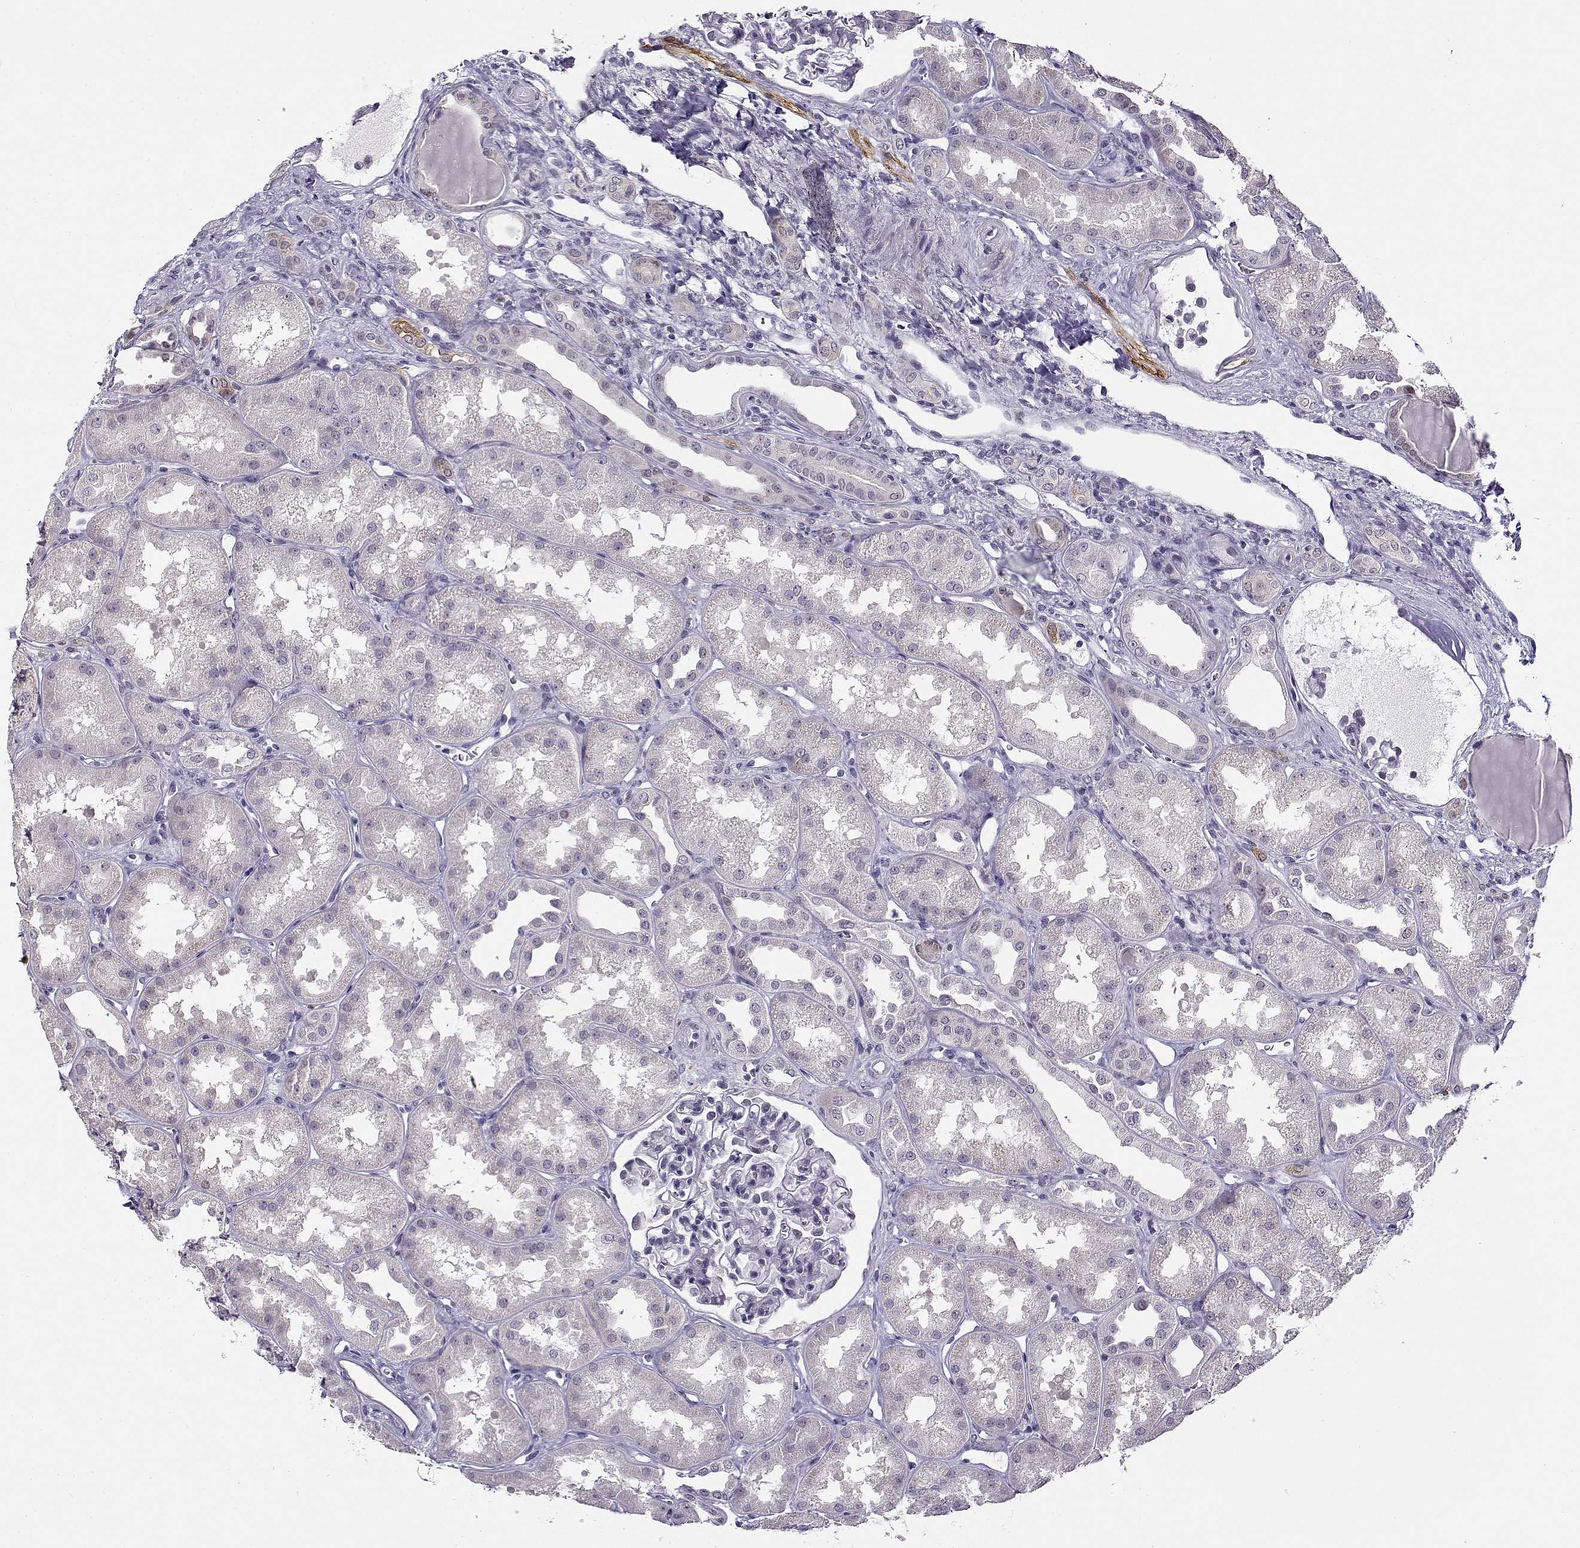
{"staining": {"intensity": "negative", "quantity": "none", "location": "none"}, "tissue": "kidney", "cell_type": "Cells in glomeruli", "image_type": "normal", "snomed": [{"axis": "morphology", "description": "Normal tissue, NOS"}, {"axis": "topography", "description": "Kidney"}], "caption": "This photomicrograph is of benign kidney stained with immunohistochemistry to label a protein in brown with the nuclei are counter-stained blue. There is no positivity in cells in glomeruli.", "gene": "BACH1", "patient": {"sex": "male", "age": 61}}